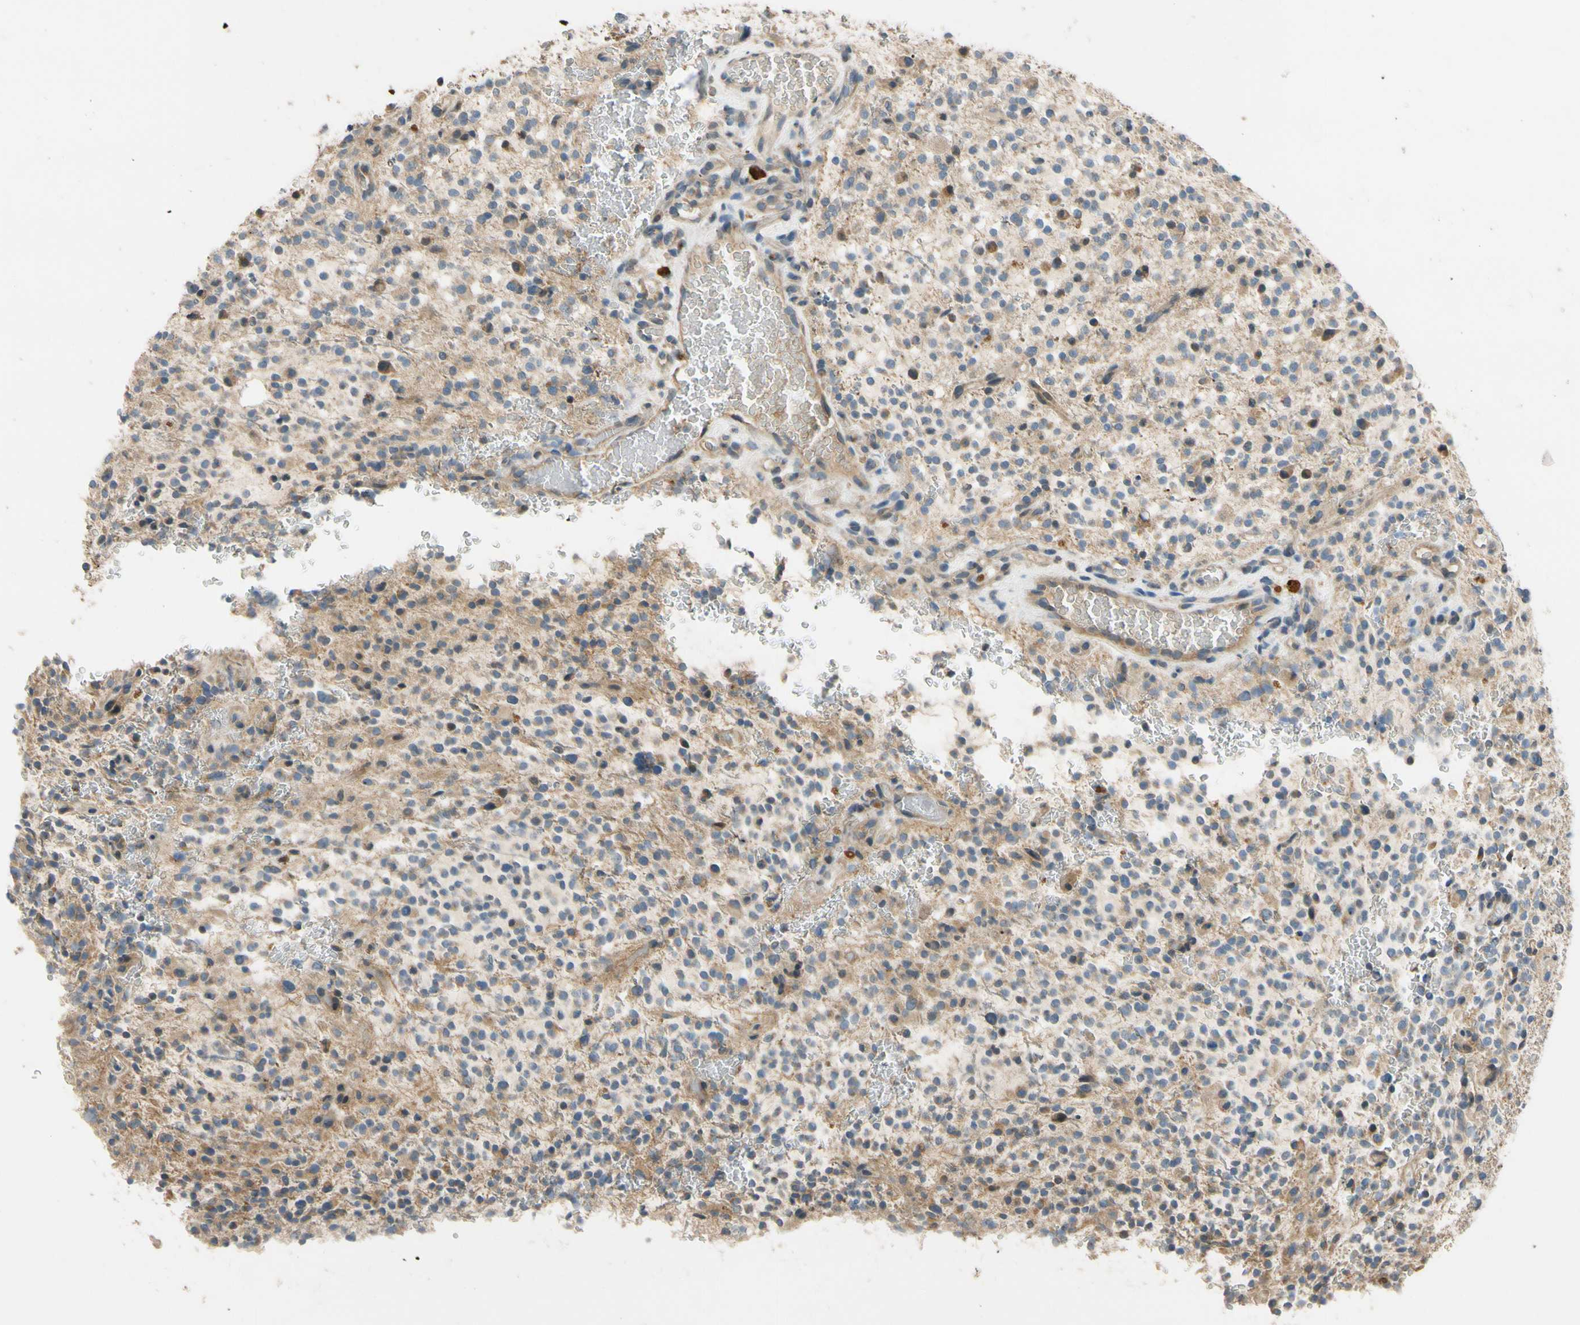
{"staining": {"intensity": "negative", "quantity": "none", "location": "none"}, "tissue": "glioma", "cell_type": "Tumor cells", "image_type": "cancer", "snomed": [{"axis": "morphology", "description": "Glioma, malignant, High grade"}, {"axis": "topography", "description": "Brain"}], "caption": "Immunohistochemistry (IHC) micrograph of neoplastic tissue: human high-grade glioma (malignant) stained with DAB (3,3'-diaminobenzidine) demonstrates no significant protein positivity in tumor cells.", "gene": "ALKBH3", "patient": {"sex": "male", "age": 48}}